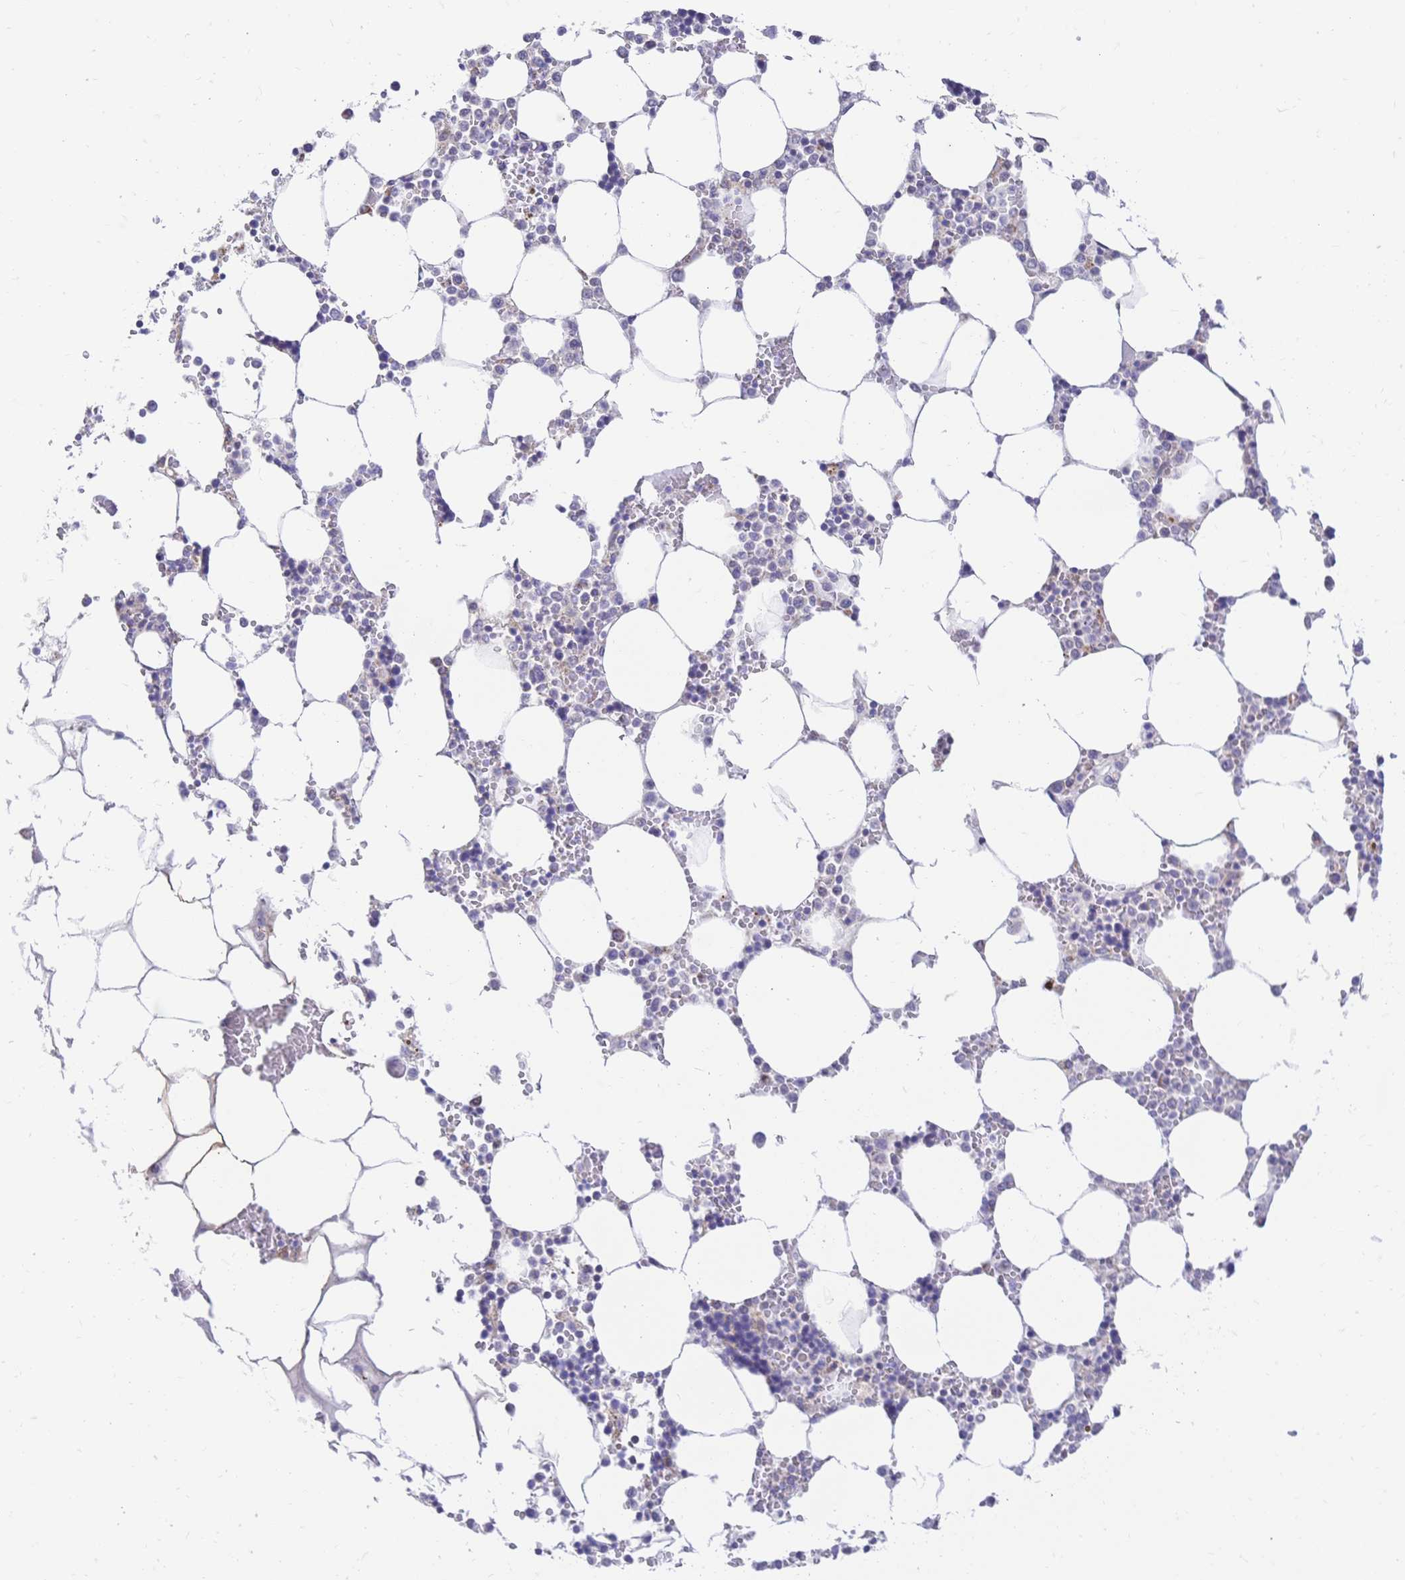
{"staining": {"intensity": "negative", "quantity": "none", "location": "none"}, "tissue": "bone marrow", "cell_type": "Hematopoietic cells", "image_type": "normal", "snomed": [{"axis": "morphology", "description": "Normal tissue, NOS"}, {"axis": "topography", "description": "Bone marrow"}], "caption": "DAB (3,3'-diaminobenzidine) immunohistochemical staining of unremarkable human bone marrow exhibits no significant staining in hematopoietic cells.", "gene": "CLEC18A", "patient": {"sex": "male", "age": 64}}